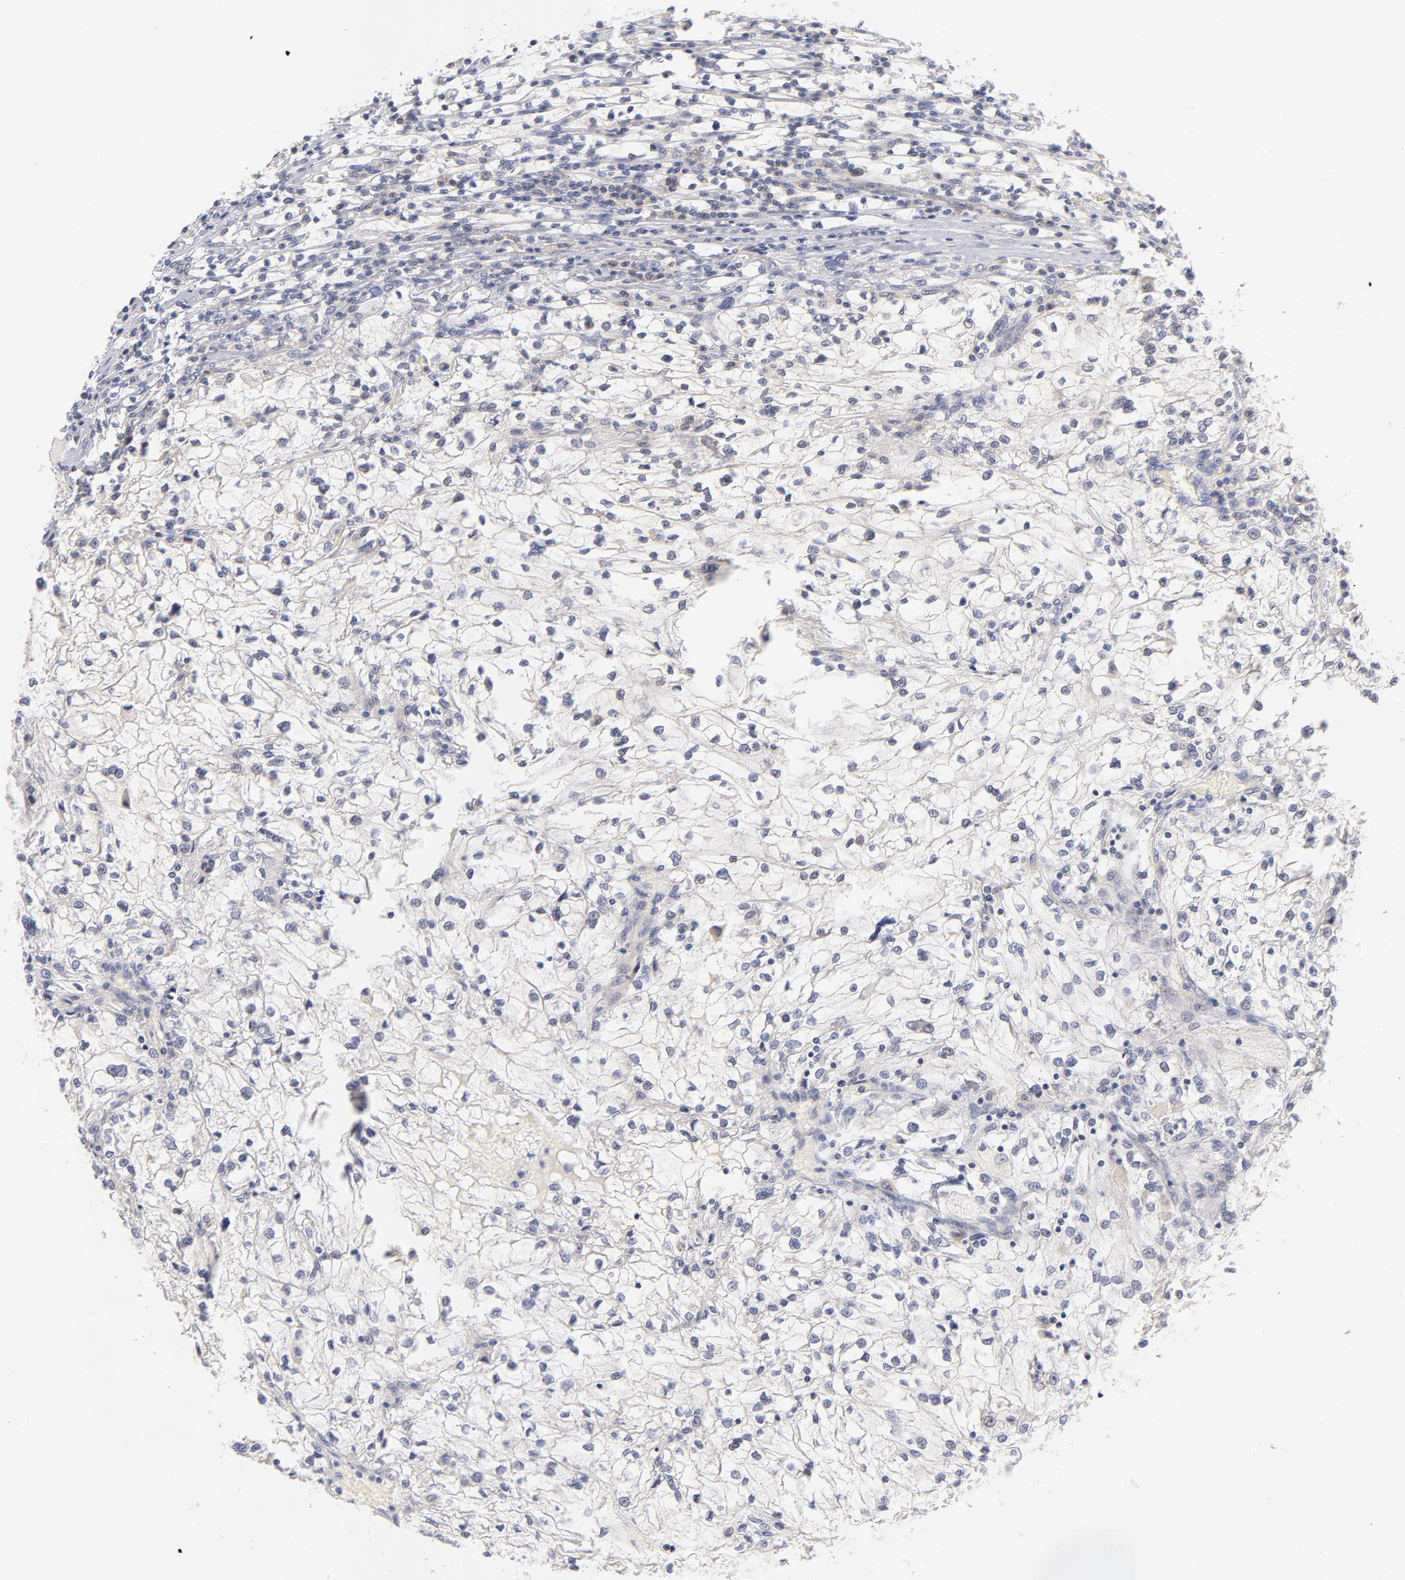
{"staining": {"intensity": "negative", "quantity": "none", "location": "none"}, "tissue": "renal cancer", "cell_type": "Tumor cells", "image_type": "cancer", "snomed": [{"axis": "morphology", "description": "Adenocarcinoma, NOS"}, {"axis": "topography", "description": "Kidney"}], "caption": "This is an immunohistochemistry histopathology image of human renal cancer. There is no staining in tumor cells.", "gene": "CASP6", "patient": {"sex": "female", "age": 83}}